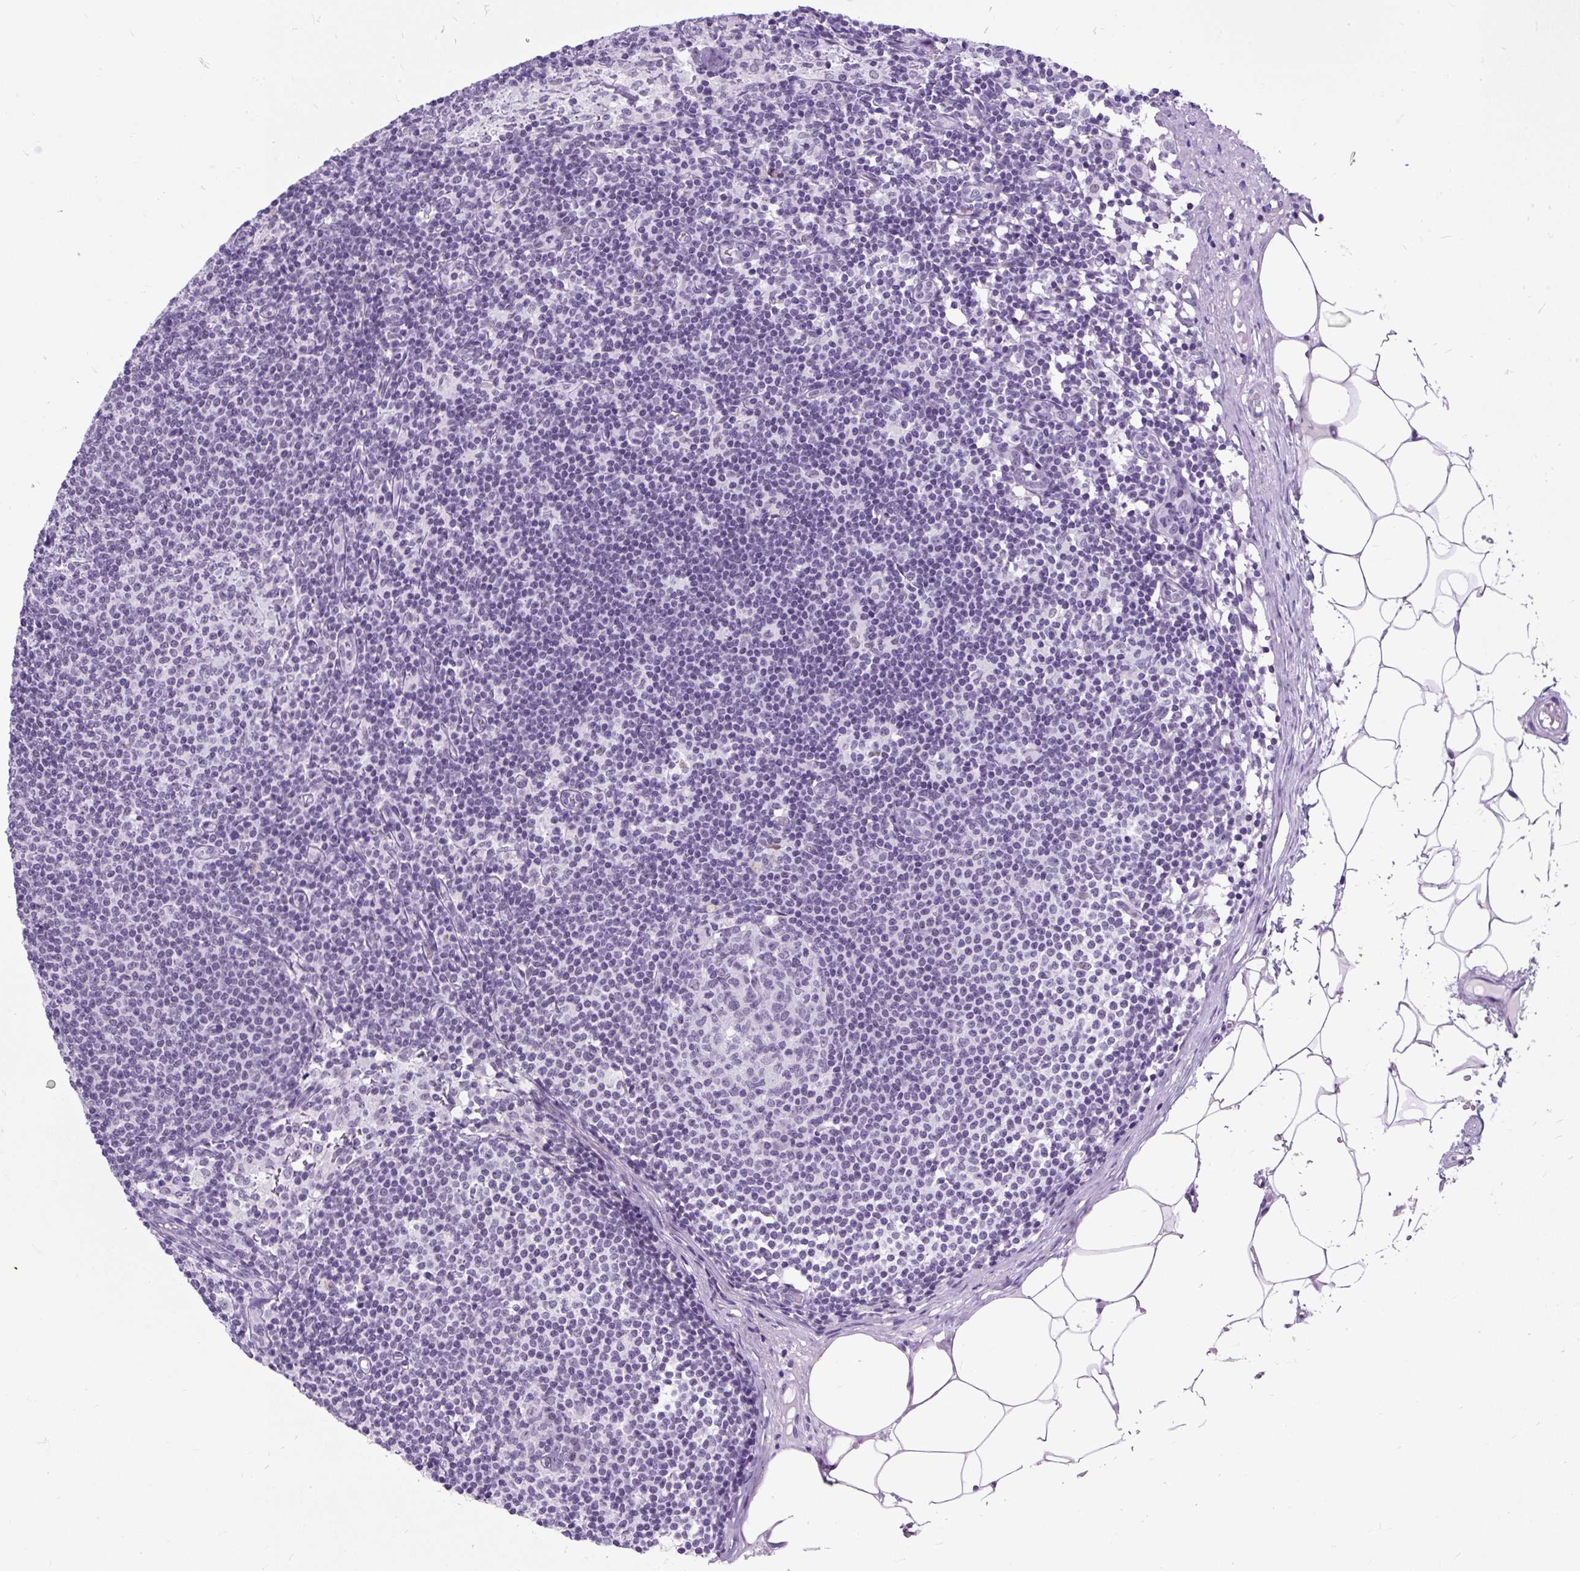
{"staining": {"intensity": "negative", "quantity": "none", "location": "none"}, "tissue": "lymph node", "cell_type": "Germinal center cells", "image_type": "normal", "snomed": [{"axis": "morphology", "description": "Normal tissue, NOS"}, {"axis": "topography", "description": "Lymph node"}], "caption": "A high-resolution photomicrograph shows immunohistochemistry staining of benign lymph node, which exhibits no significant positivity in germinal center cells. Brightfield microscopy of IHC stained with DAB (3,3'-diaminobenzidine) (brown) and hematoxylin (blue), captured at high magnification.", "gene": "PLCXD2", "patient": {"sex": "male", "age": 49}}